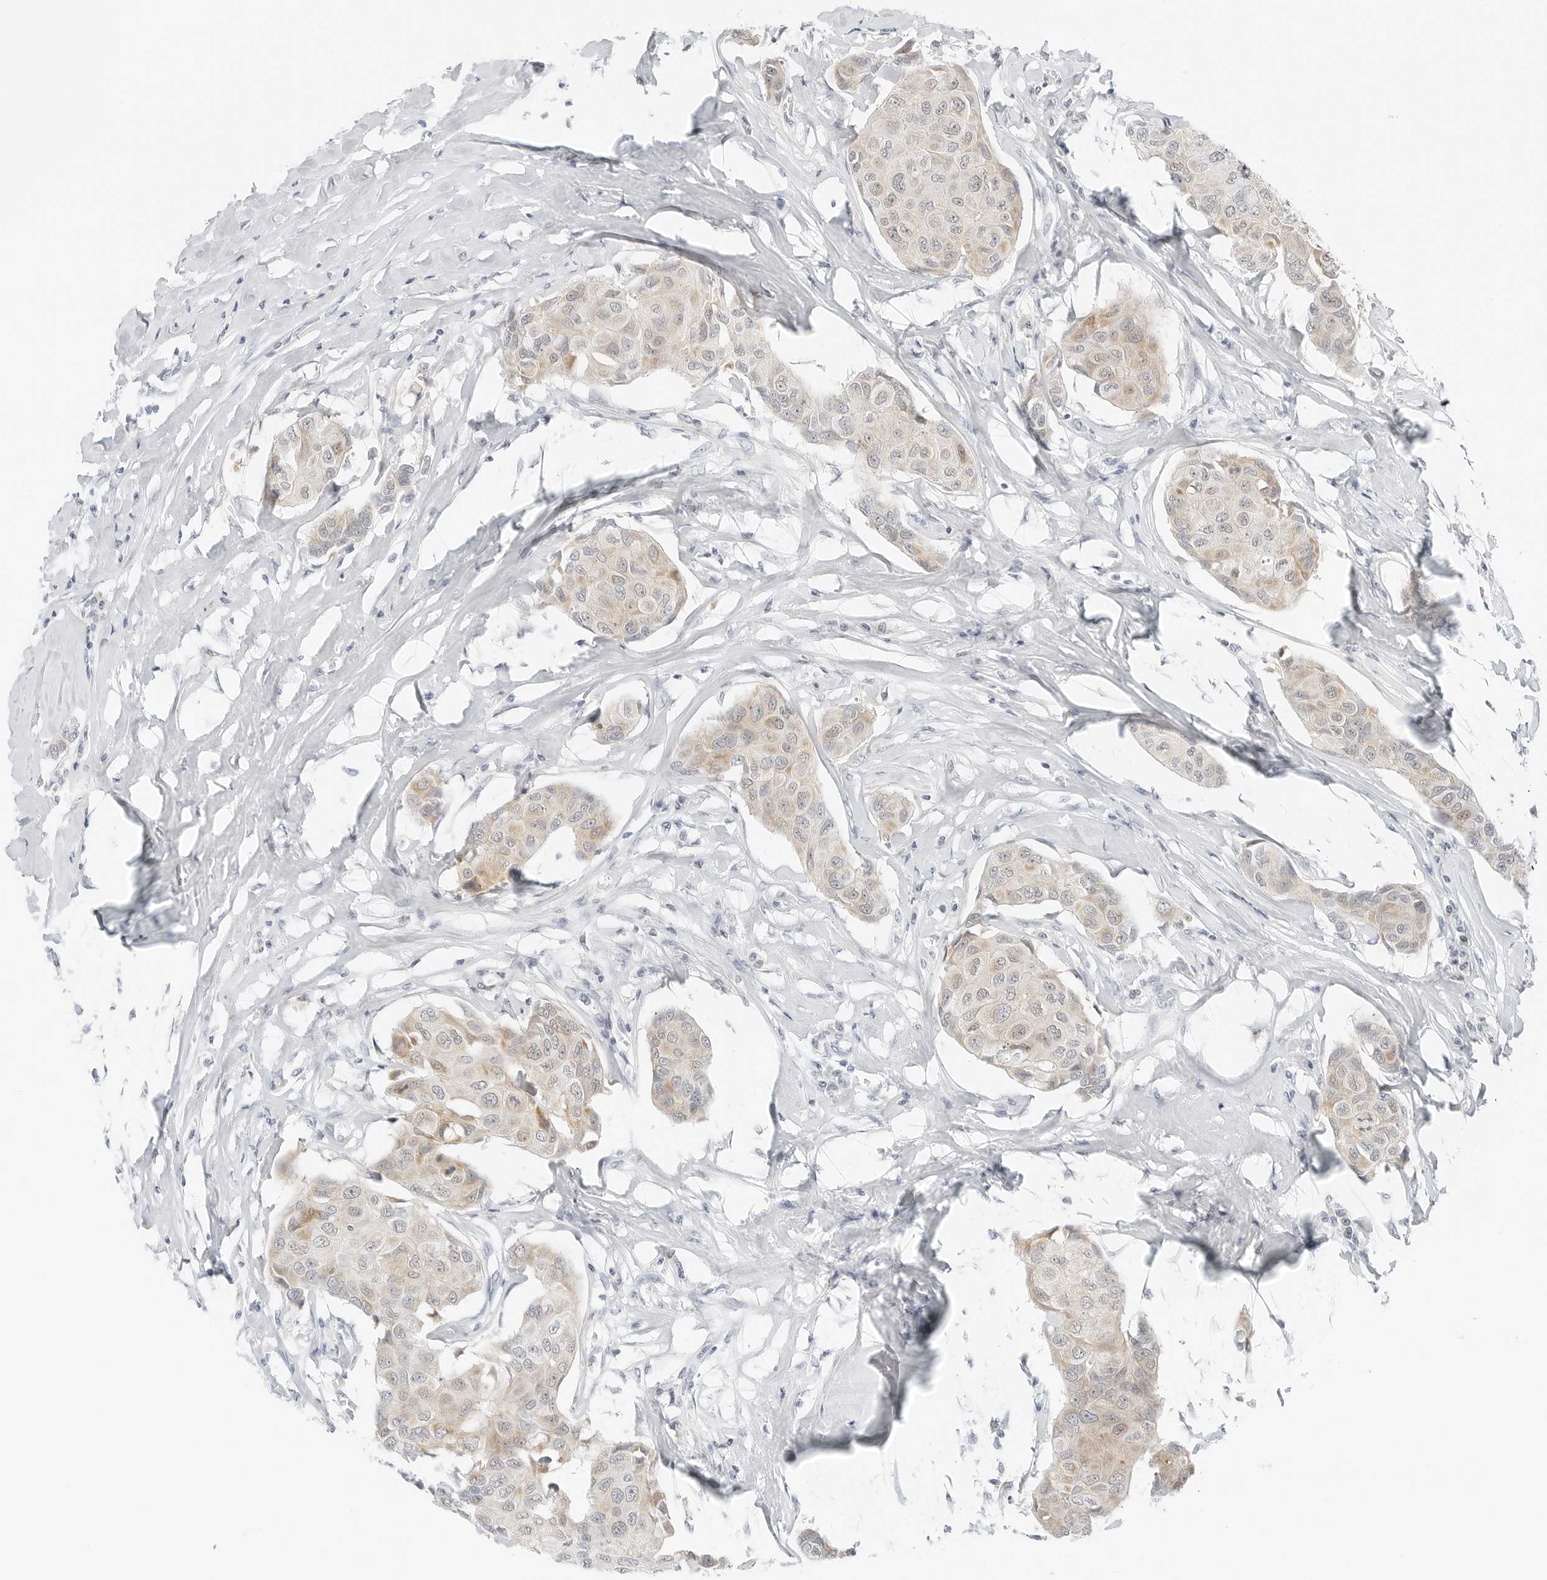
{"staining": {"intensity": "weak", "quantity": "25%-75%", "location": "cytoplasmic/membranous,nuclear"}, "tissue": "breast cancer", "cell_type": "Tumor cells", "image_type": "cancer", "snomed": [{"axis": "morphology", "description": "Duct carcinoma"}, {"axis": "topography", "description": "Breast"}], "caption": "High-magnification brightfield microscopy of breast cancer stained with DAB (3,3'-diaminobenzidine) (brown) and counterstained with hematoxylin (blue). tumor cells exhibit weak cytoplasmic/membranous and nuclear expression is identified in approximately25%-75% of cells.", "gene": "CCSAP", "patient": {"sex": "female", "age": 80}}